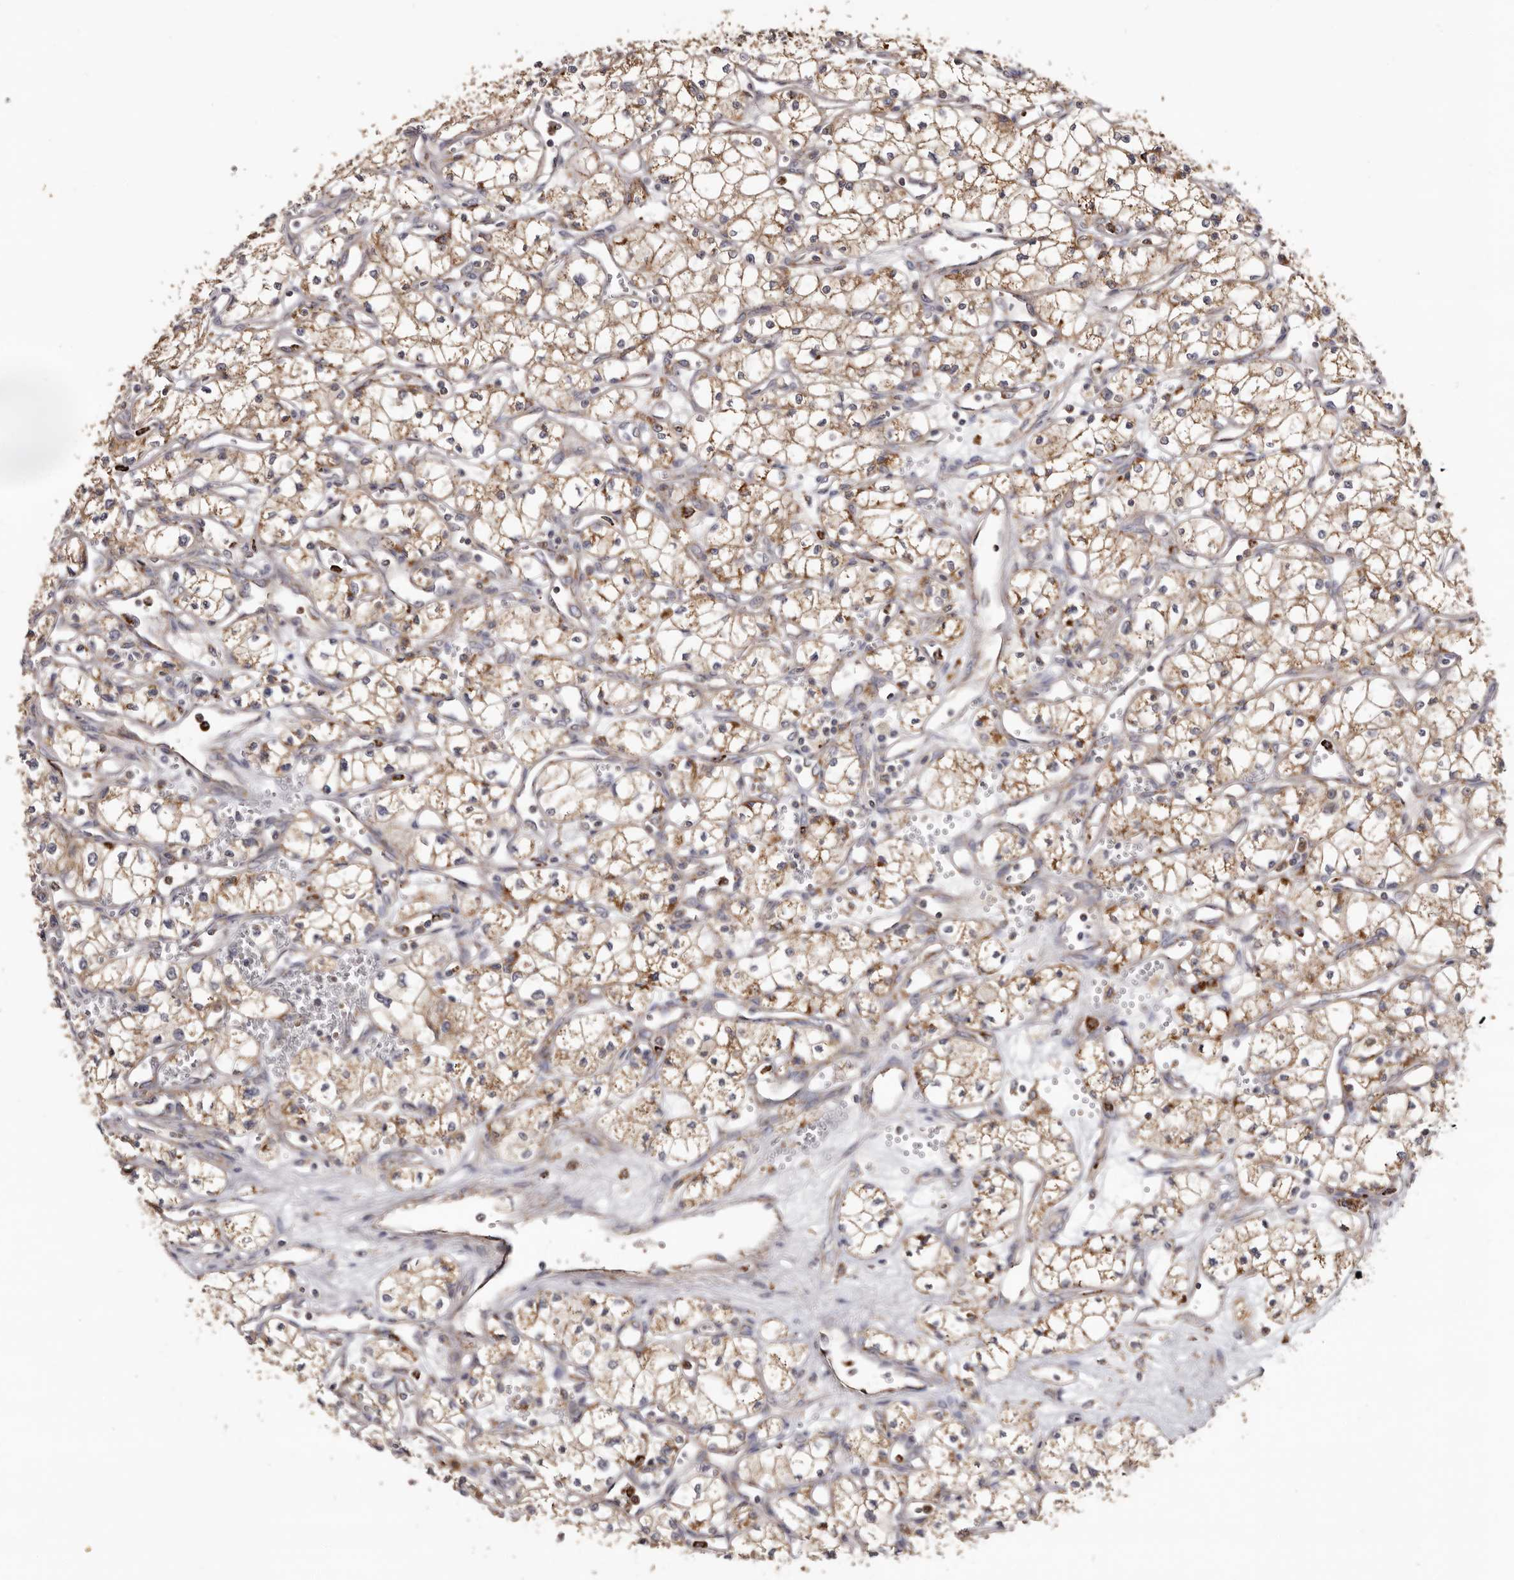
{"staining": {"intensity": "moderate", "quantity": ">75%", "location": "cytoplasmic/membranous"}, "tissue": "renal cancer", "cell_type": "Tumor cells", "image_type": "cancer", "snomed": [{"axis": "morphology", "description": "Adenocarcinoma, NOS"}, {"axis": "topography", "description": "Kidney"}], "caption": "Immunohistochemical staining of human renal adenocarcinoma demonstrates medium levels of moderate cytoplasmic/membranous protein staining in approximately >75% of tumor cells.", "gene": "MECR", "patient": {"sex": "male", "age": 59}}